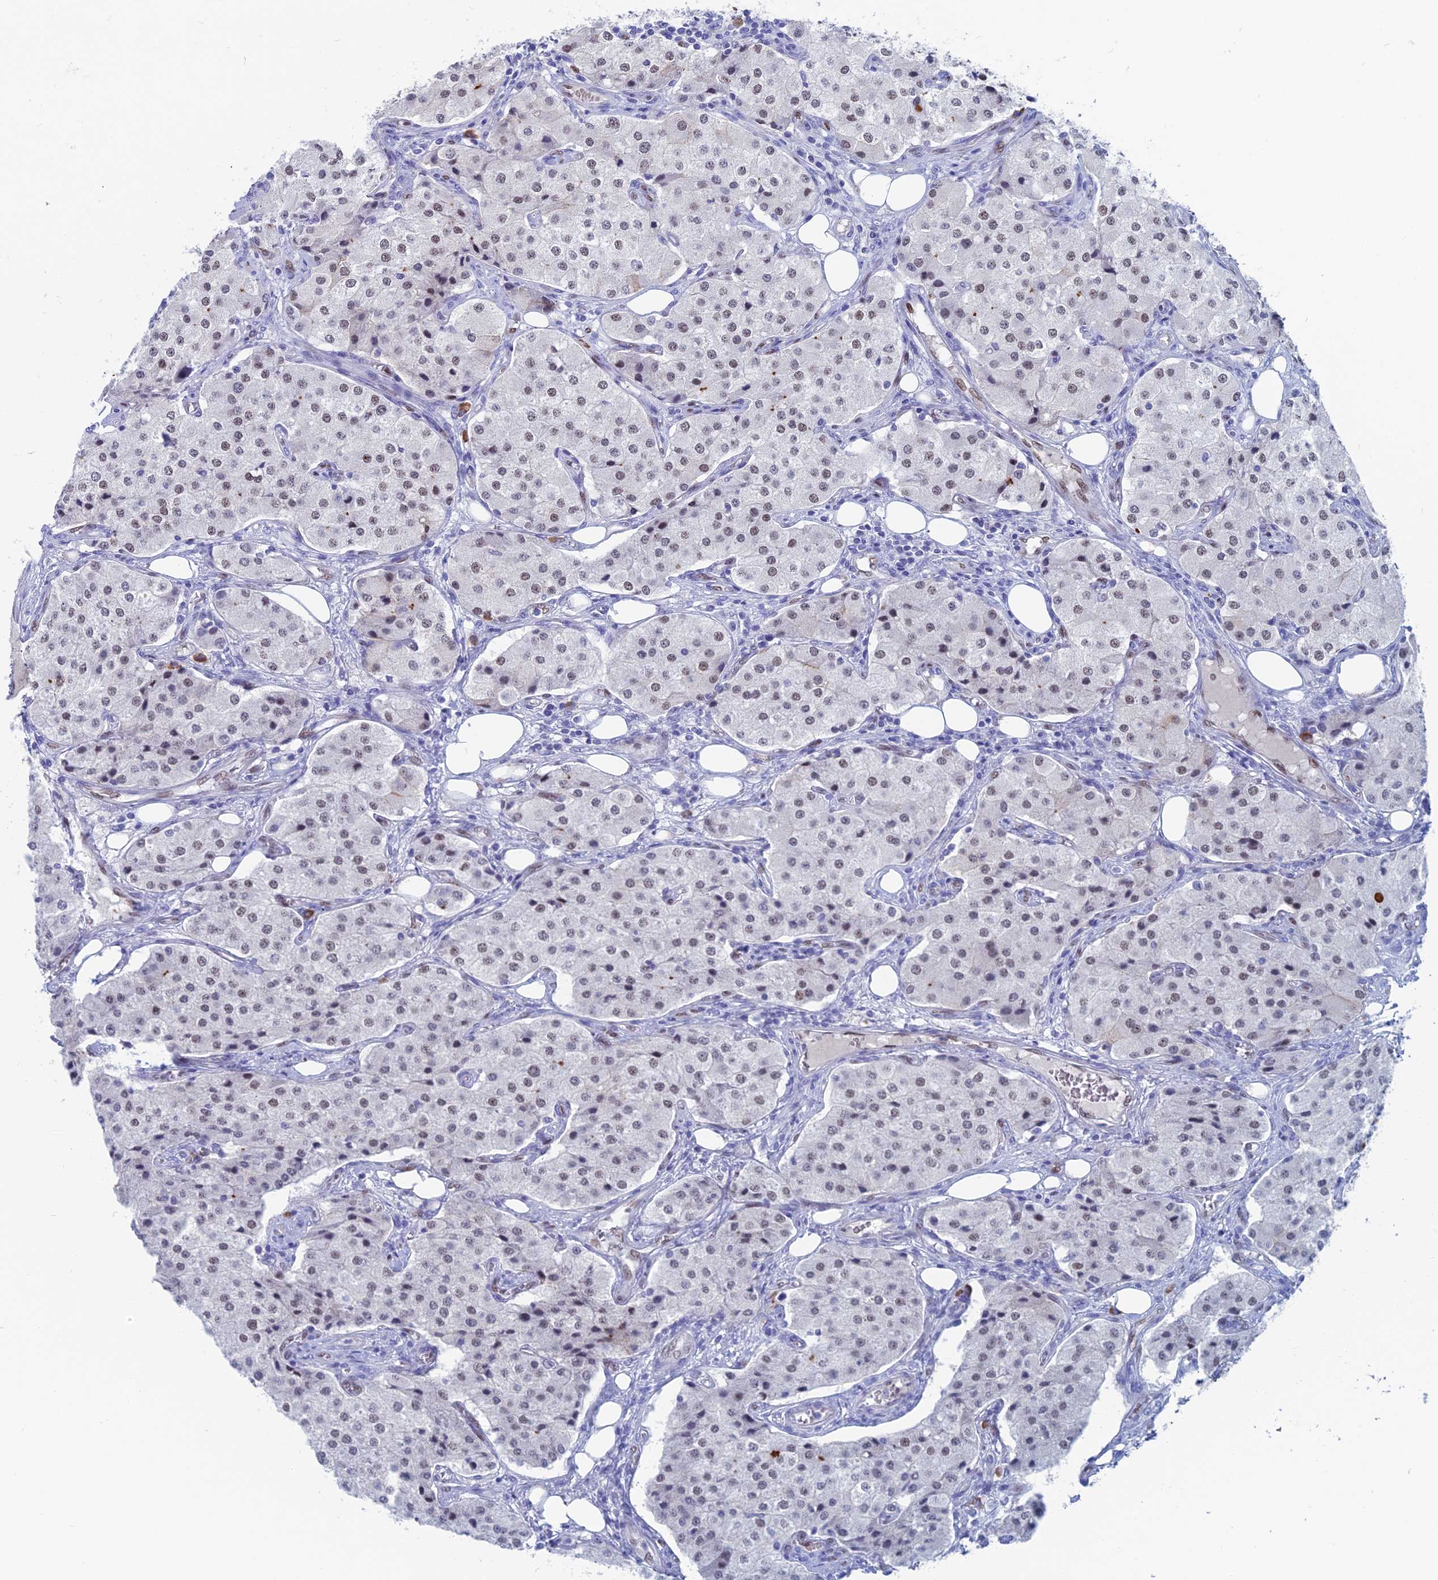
{"staining": {"intensity": "weak", "quantity": "25%-75%", "location": "nuclear"}, "tissue": "carcinoid", "cell_type": "Tumor cells", "image_type": "cancer", "snomed": [{"axis": "morphology", "description": "Carcinoid, malignant, NOS"}, {"axis": "topography", "description": "Colon"}], "caption": "Immunohistochemical staining of carcinoid shows low levels of weak nuclear staining in about 25%-75% of tumor cells.", "gene": "NOL4L", "patient": {"sex": "female", "age": 52}}